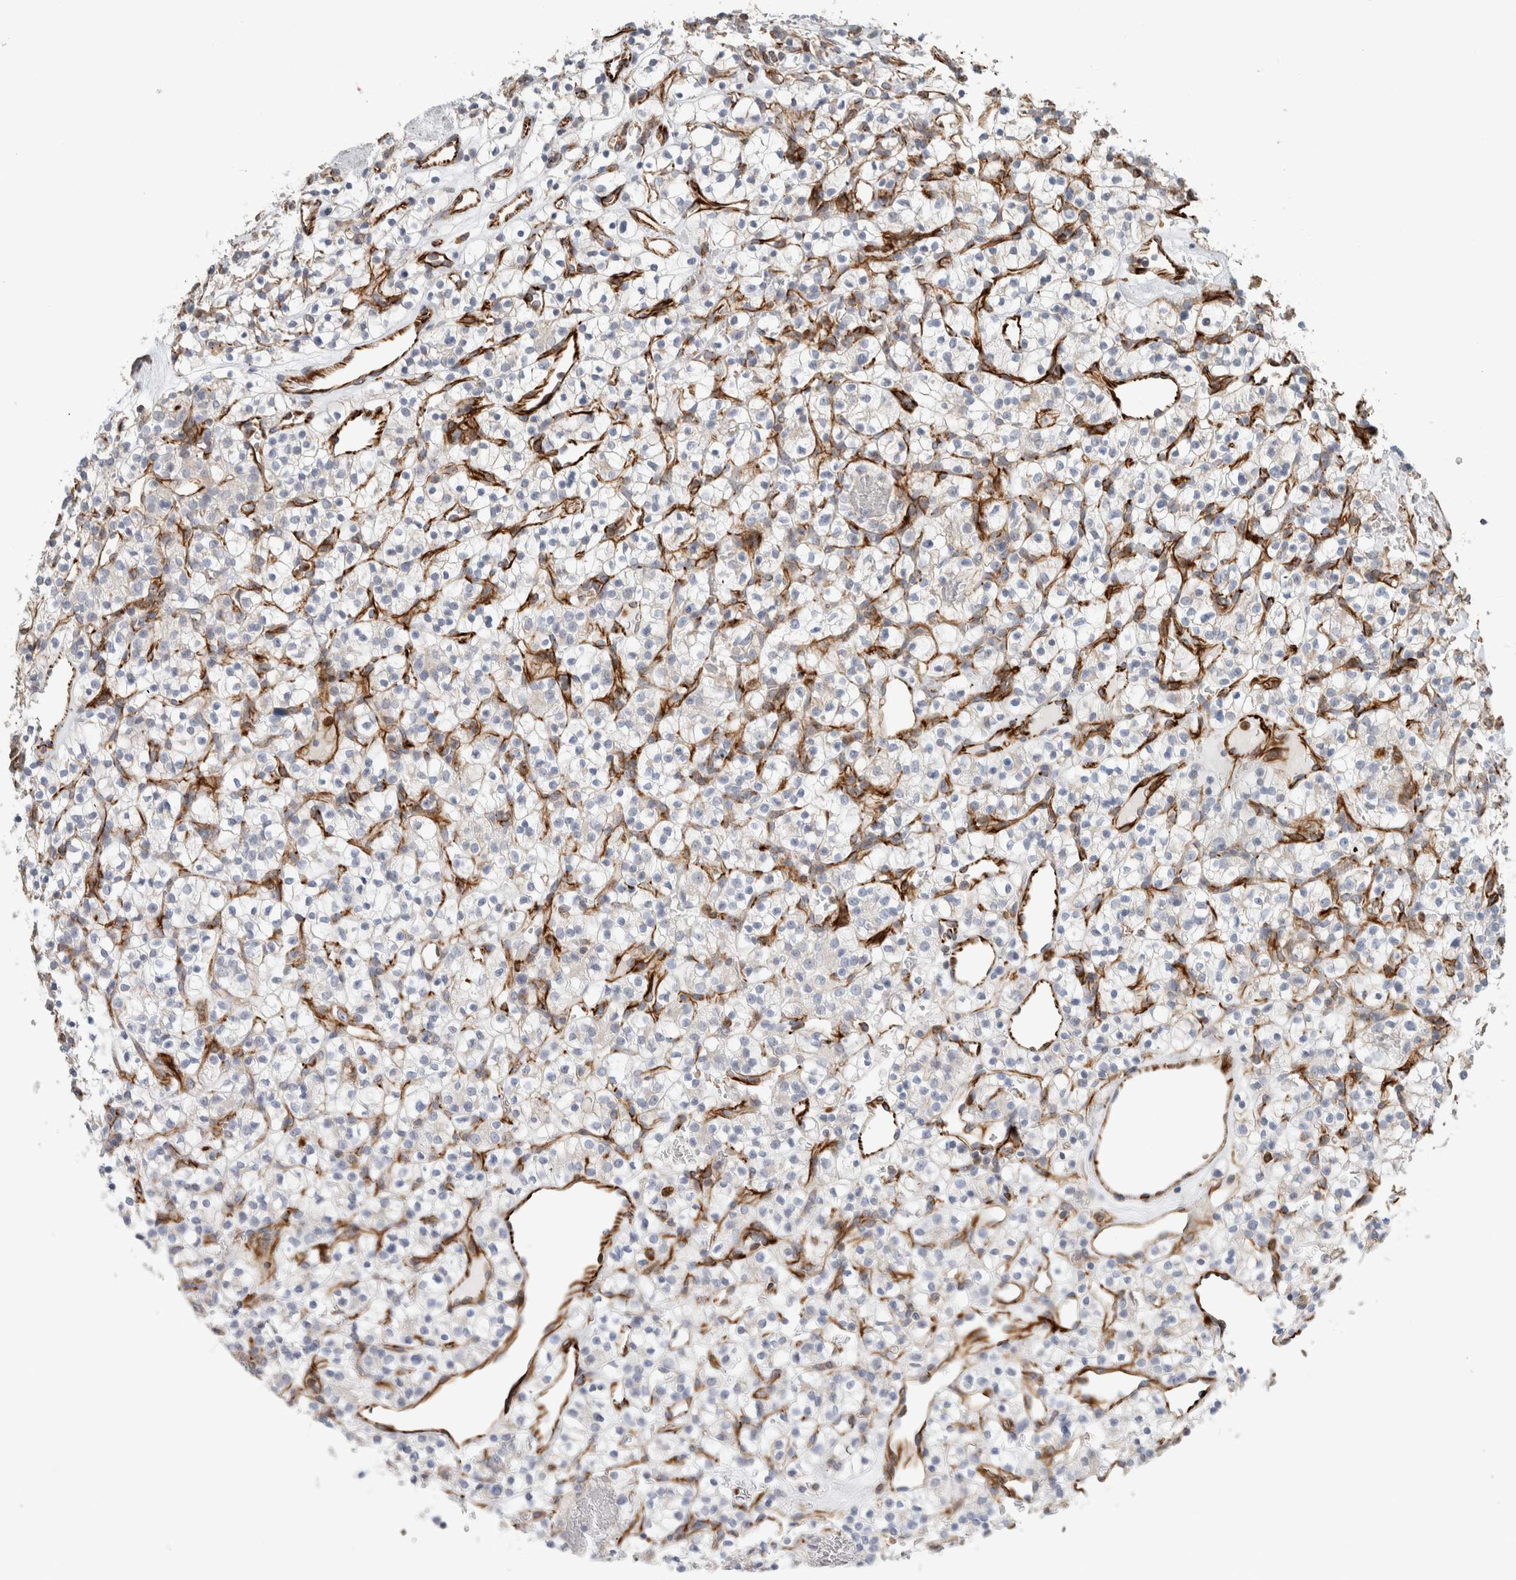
{"staining": {"intensity": "negative", "quantity": "none", "location": "none"}, "tissue": "renal cancer", "cell_type": "Tumor cells", "image_type": "cancer", "snomed": [{"axis": "morphology", "description": "Adenocarcinoma, NOS"}, {"axis": "topography", "description": "Kidney"}], "caption": "High power microscopy photomicrograph of an immunohistochemistry micrograph of renal cancer (adenocarcinoma), revealing no significant expression in tumor cells.", "gene": "LY86", "patient": {"sex": "female", "age": 57}}